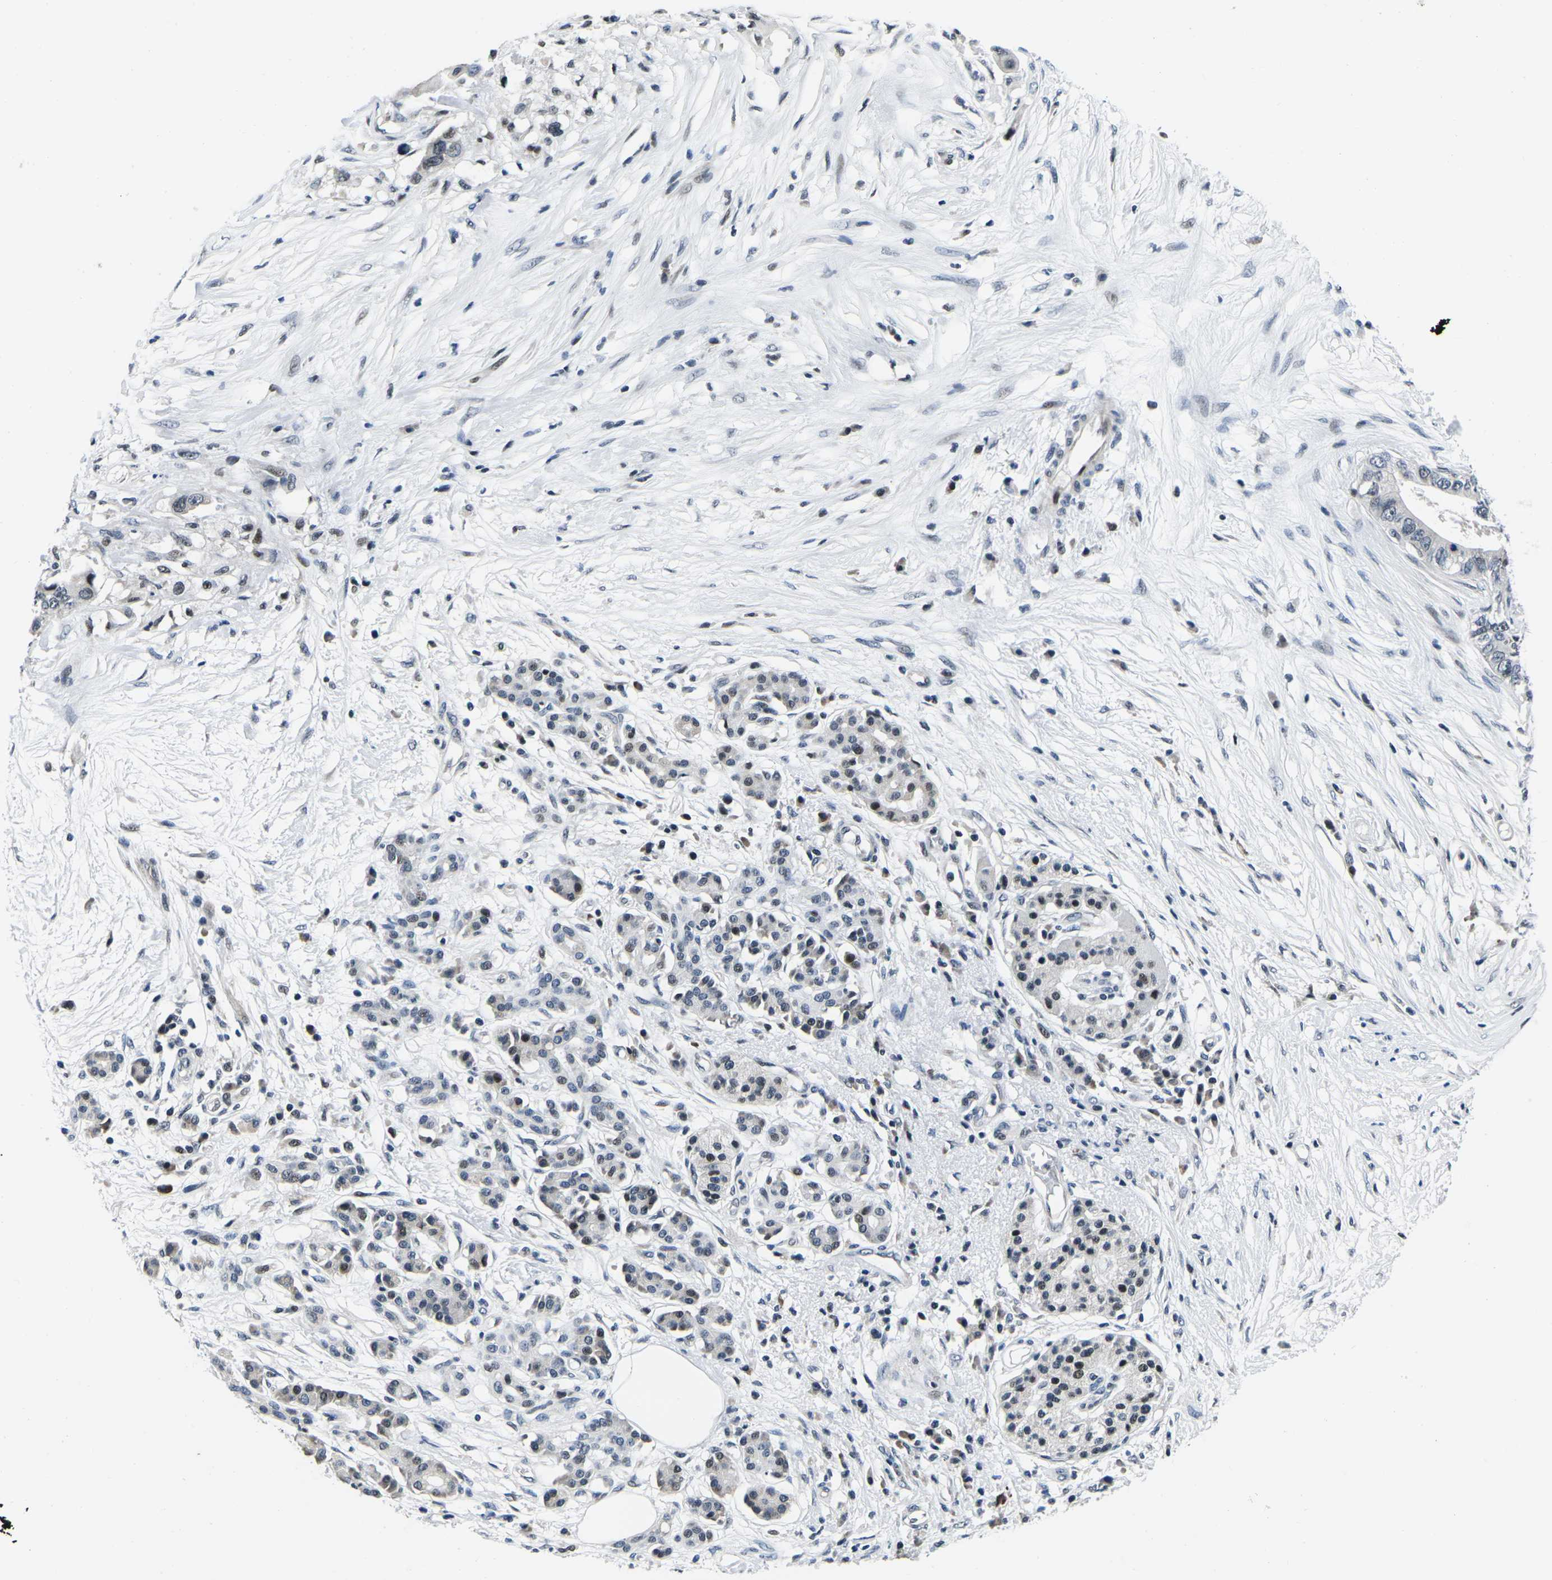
{"staining": {"intensity": "moderate", "quantity": "<25%", "location": "nuclear"}, "tissue": "pancreatic cancer", "cell_type": "Tumor cells", "image_type": "cancer", "snomed": [{"axis": "morphology", "description": "Adenocarcinoma, NOS"}, {"axis": "topography", "description": "Pancreas"}], "caption": "Protein expression analysis of pancreatic adenocarcinoma shows moderate nuclear positivity in approximately <25% of tumor cells.", "gene": "CDC73", "patient": {"sex": "male", "age": 77}}